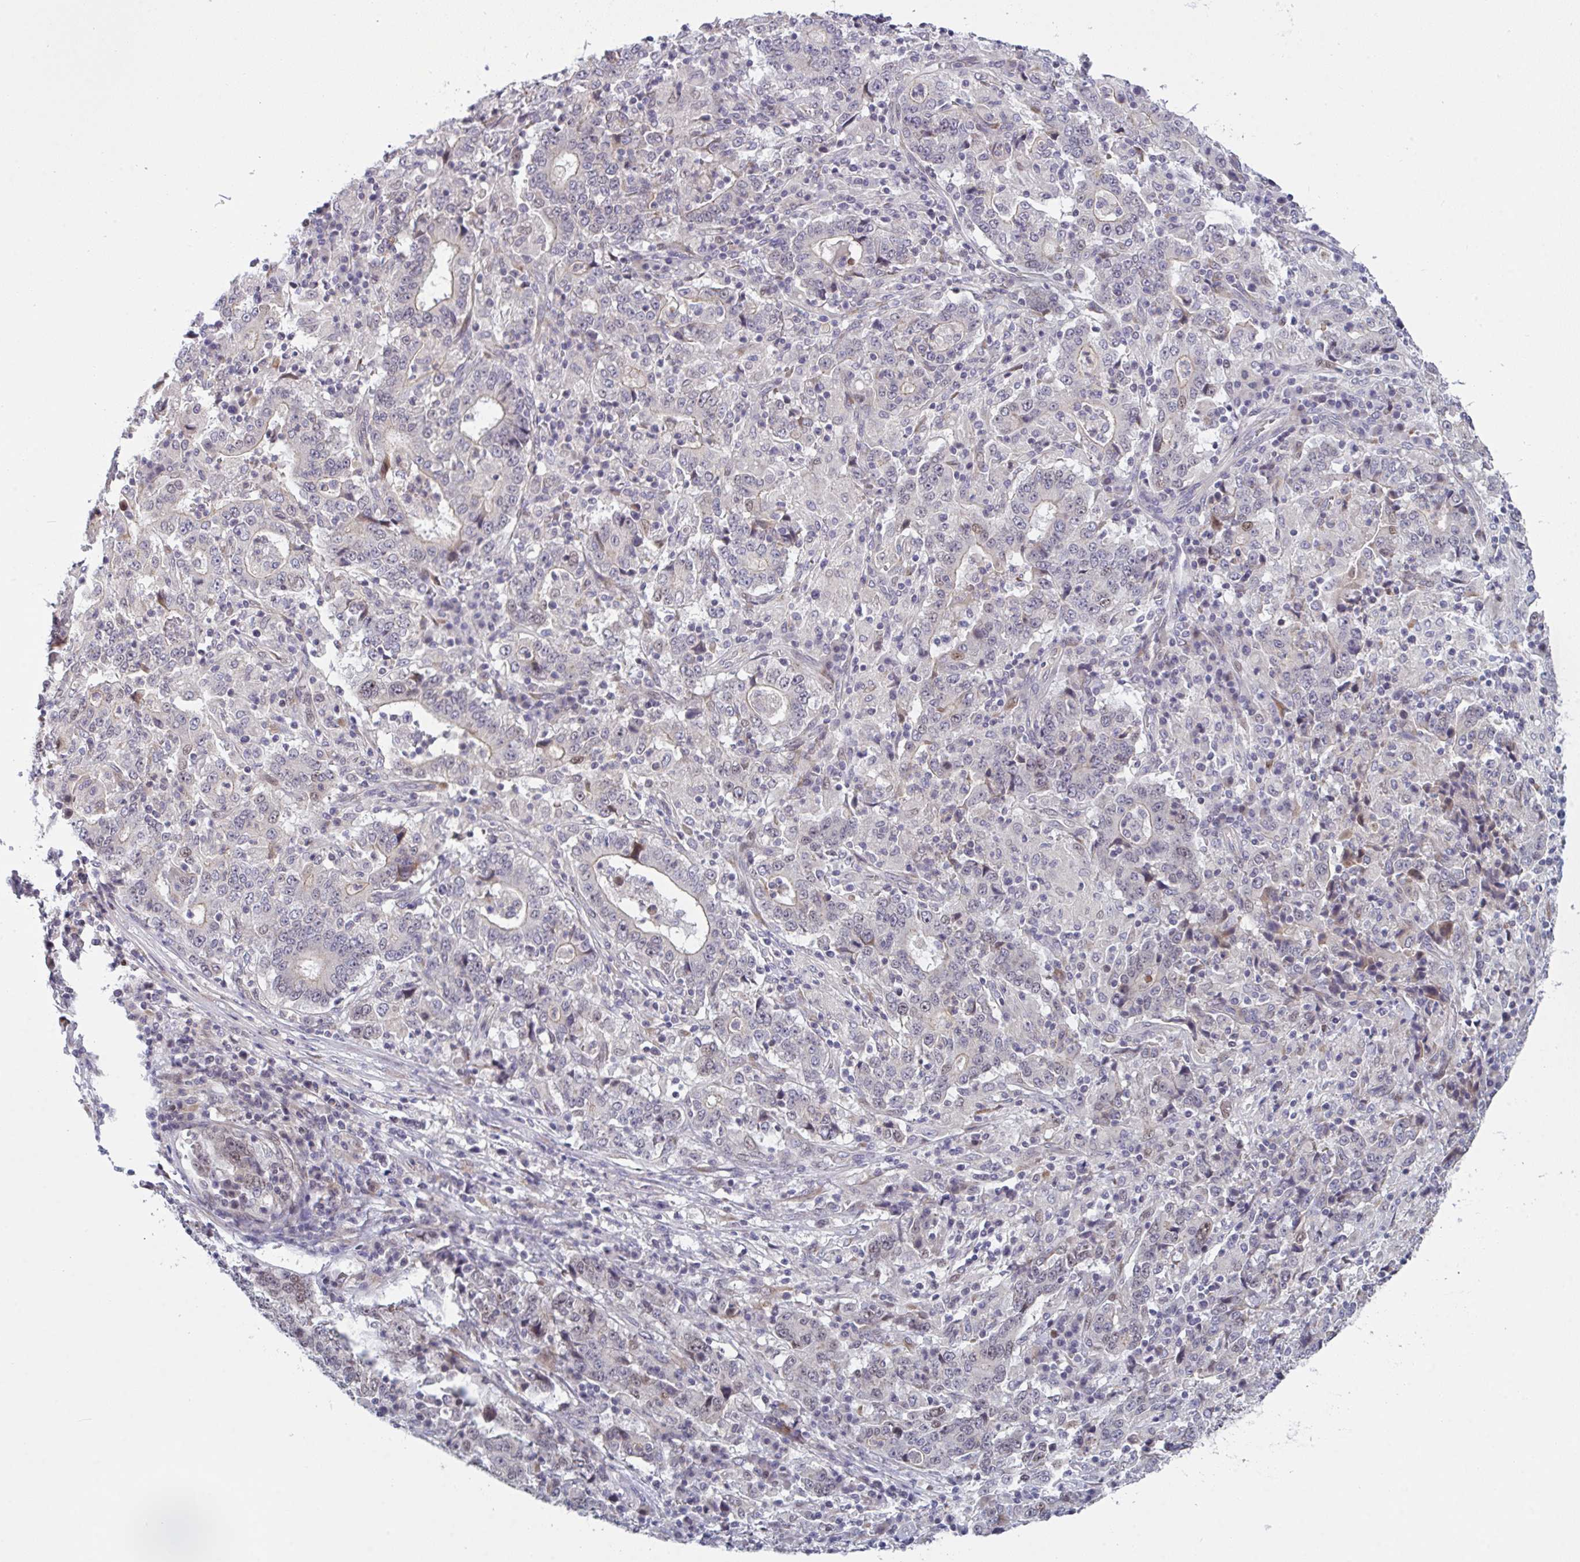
{"staining": {"intensity": "weak", "quantity": "<25%", "location": "cytoplasmic/membranous,nuclear"}, "tissue": "stomach cancer", "cell_type": "Tumor cells", "image_type": "cancer", "snomed": [{"axis": "morphology", "description": "Normal tissue, NOS"}, {"axis": "morphology", "description": "Adenocarcinoma, NOS"}, {"axis": "topography", "description": "Stomach, upper"}, {"axis": "topography", "description": "Stomach"}], "caption": "This is a photomicrograph of immunohistochemistry (IHC) staining of stomach cancer, which shows no positivity in tumor cells.", "gene": "RBM18", "patient": {"sex": "male", "age": 59}}